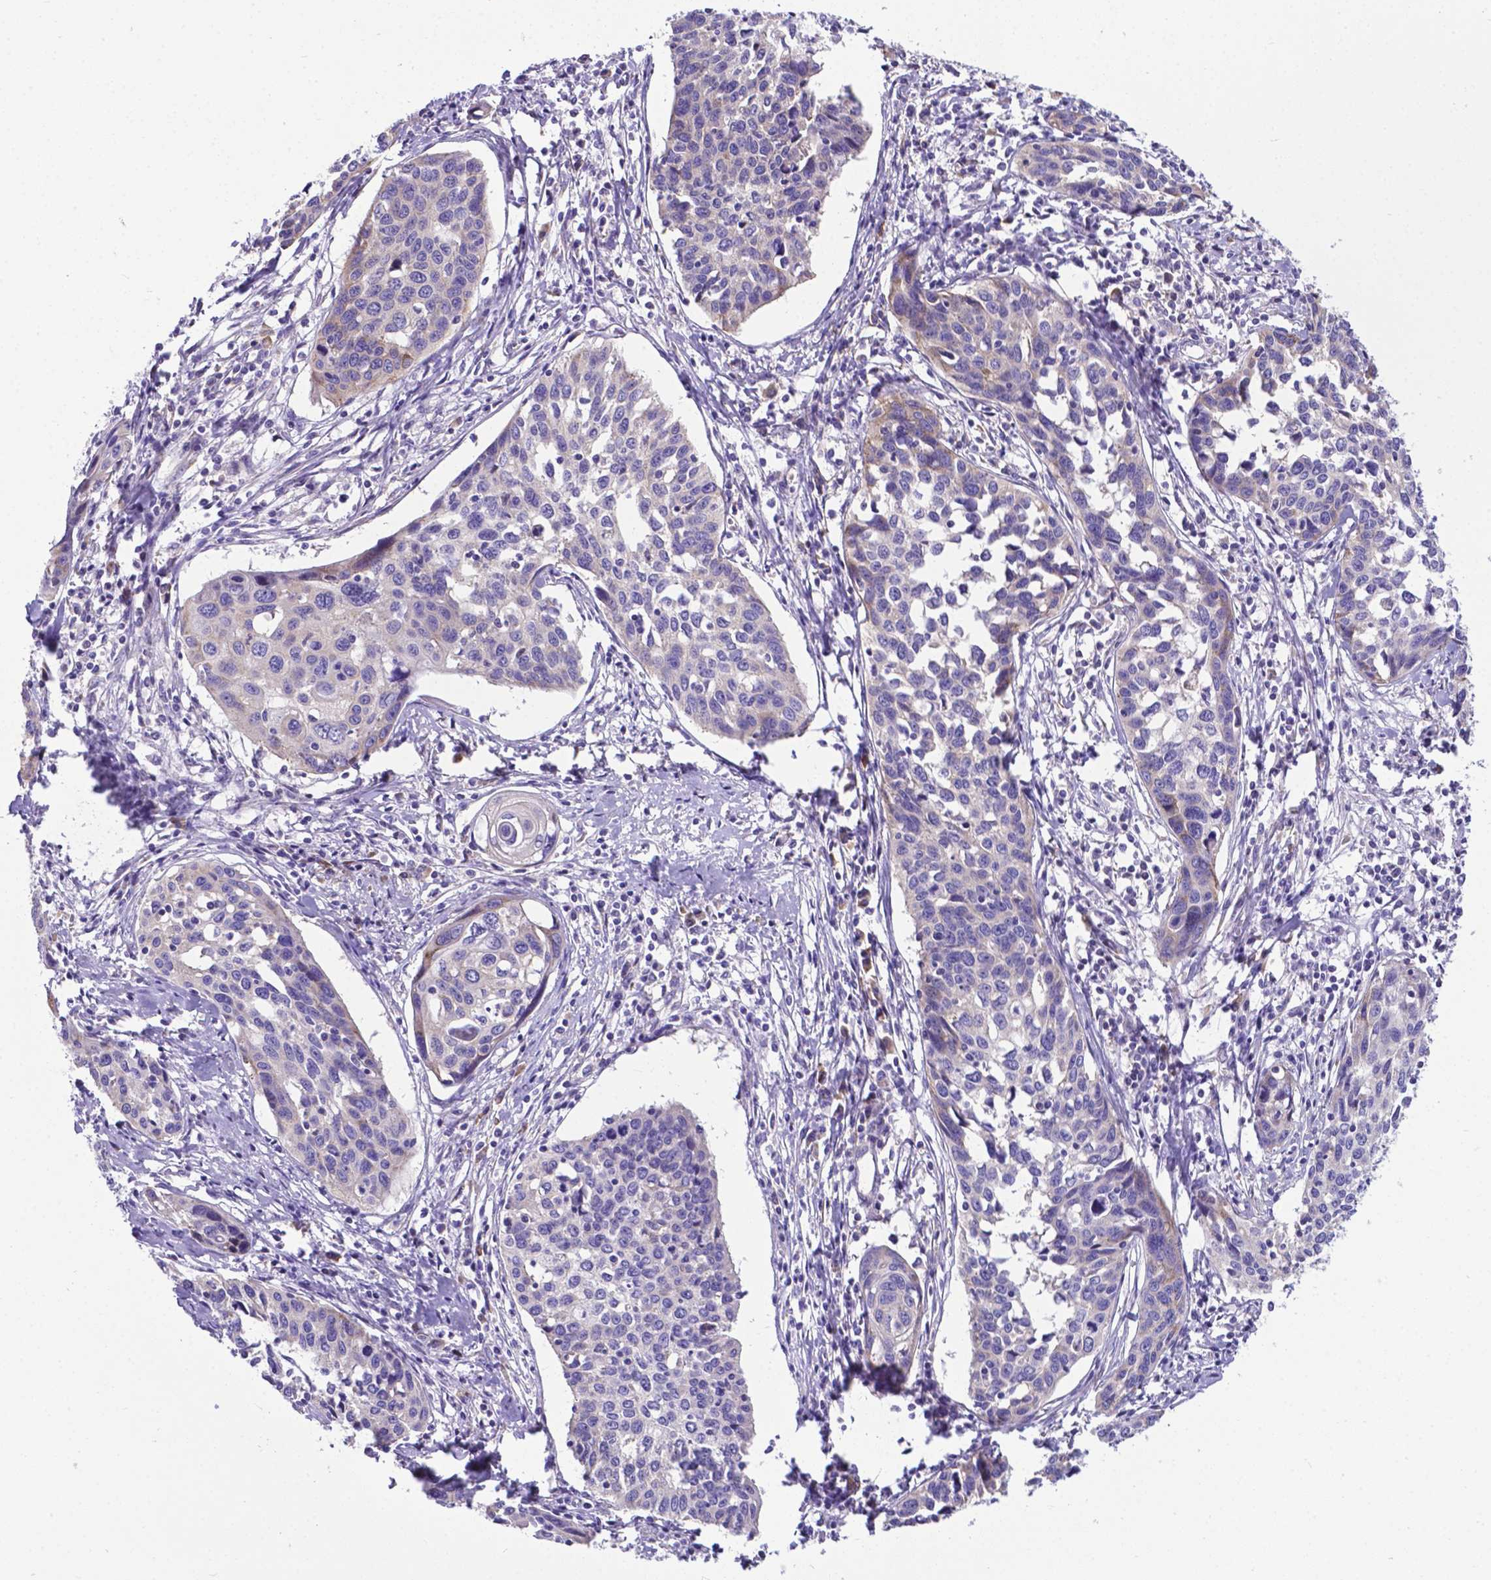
{"staining": {"intensity": "negative", "quantity": "none", "location": "none"}, "tissue": "cervical cancer", "cell_type": "Tumor cells", "image_type": "cancer", "snomed": [{"axis": "morphology", "description": "Squamous cell carcinoma, NOS"}, {"axis": "topography", "description": "Cervix"}], "caption": "Histopathology image shows no protein expression in tumor cells of cervical squamous cell carcinoma tissue.", "gene": "RPL6", "patient": {"sex": "female", "age": 31}}